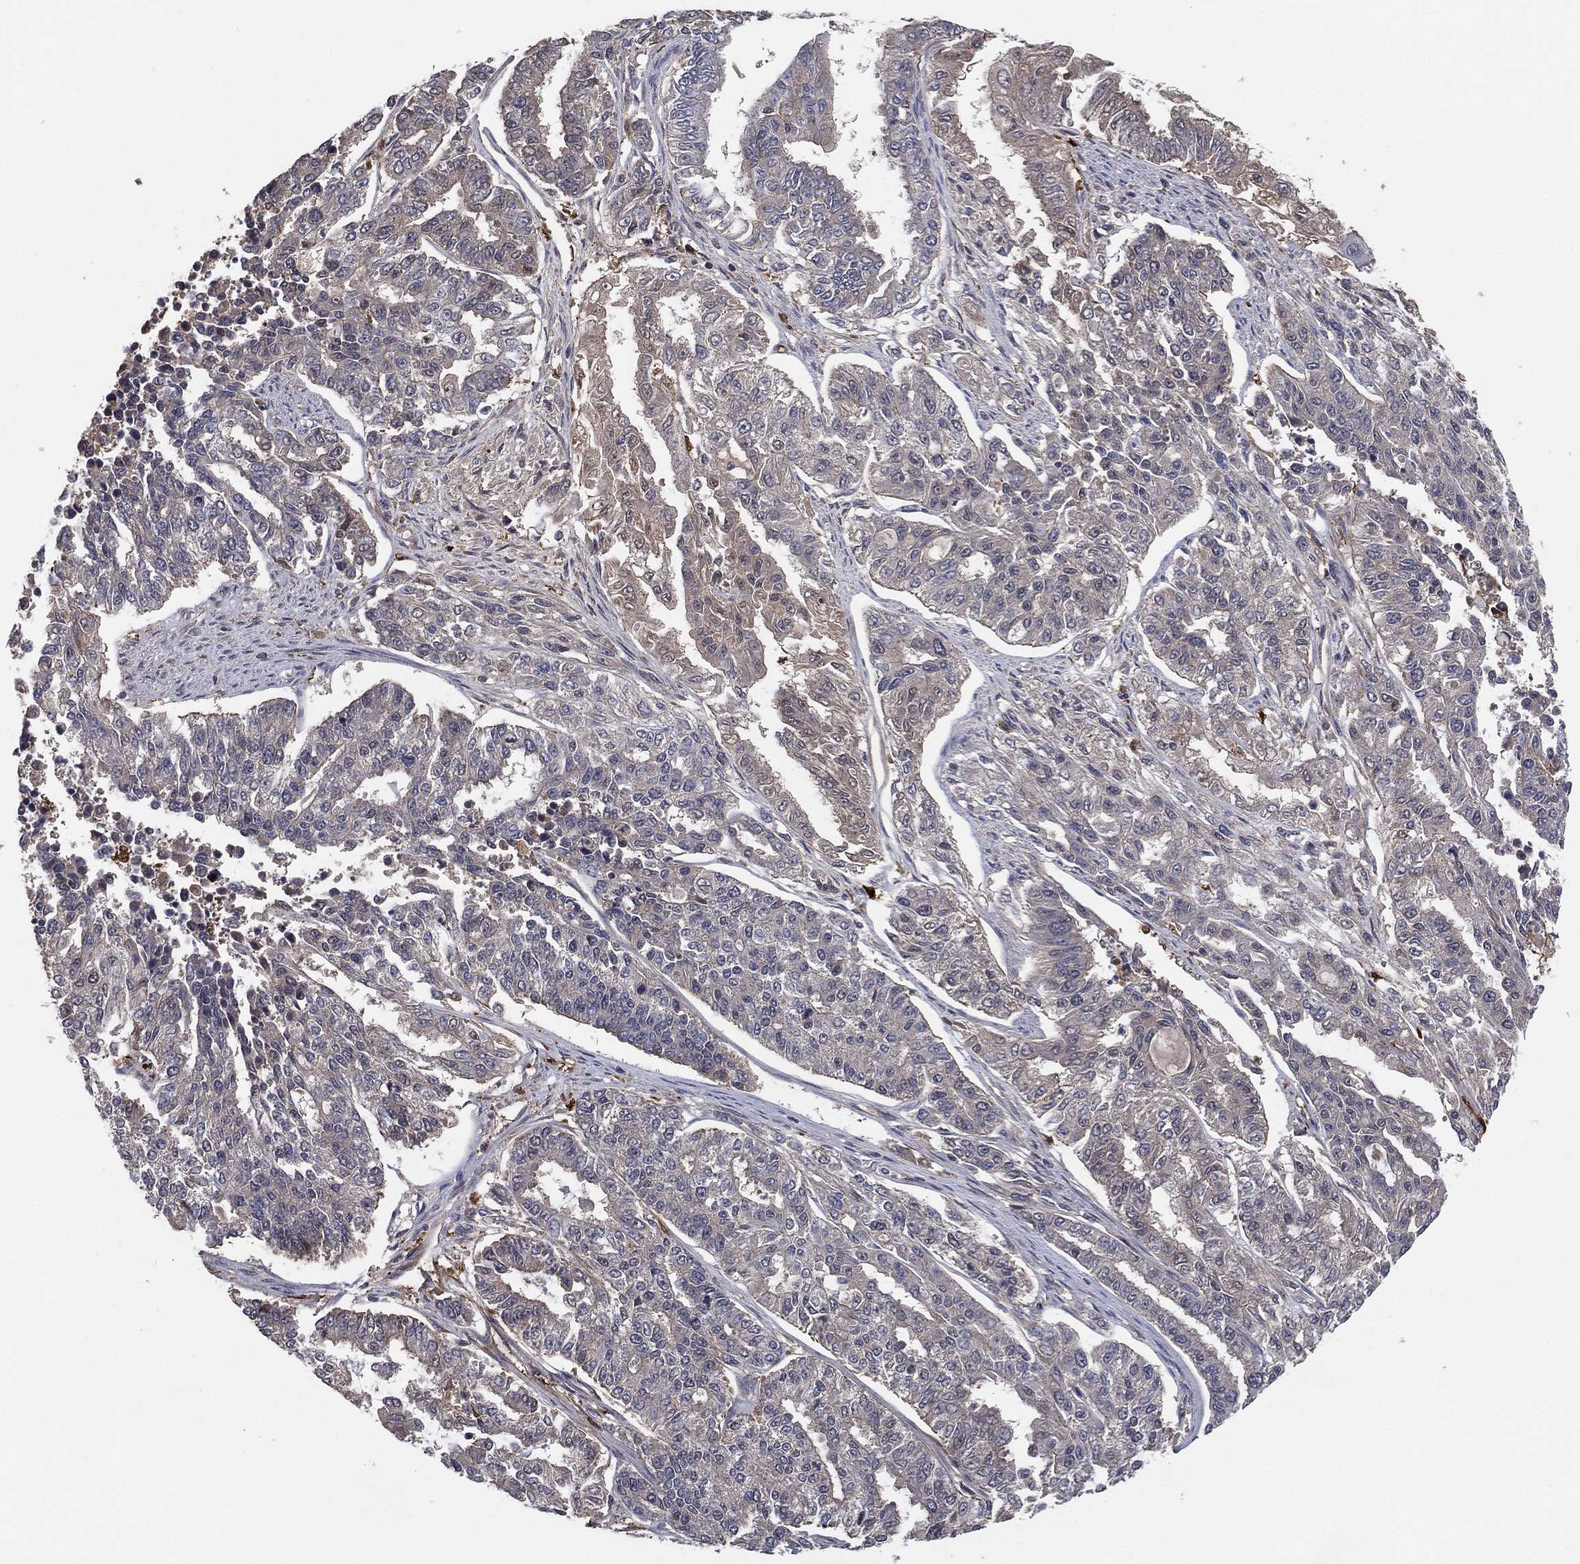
{"staining": {"intensity": "weak", "quantity": "25%-75%", "location": "cytoplasmic/membranous"}, "tissue": "endometrial cancer", "cell_type": "Tumor cells", "image_type": "cancer", "snomed": [{"axis": "morphology", "description": "Adenocarcinoma, NOS"}, {"axis": "topography", "description": "Uterus"}], "caption": "A histopathology image of human adenocarcinoma (endometrial) stained for a protein exhibits weak cytoplasmic/membranous brown staining in tumor cells. Nuclei are stained in blue.", "gene": "PSMG4", "patient": {"sex": "female", "age": 59}}